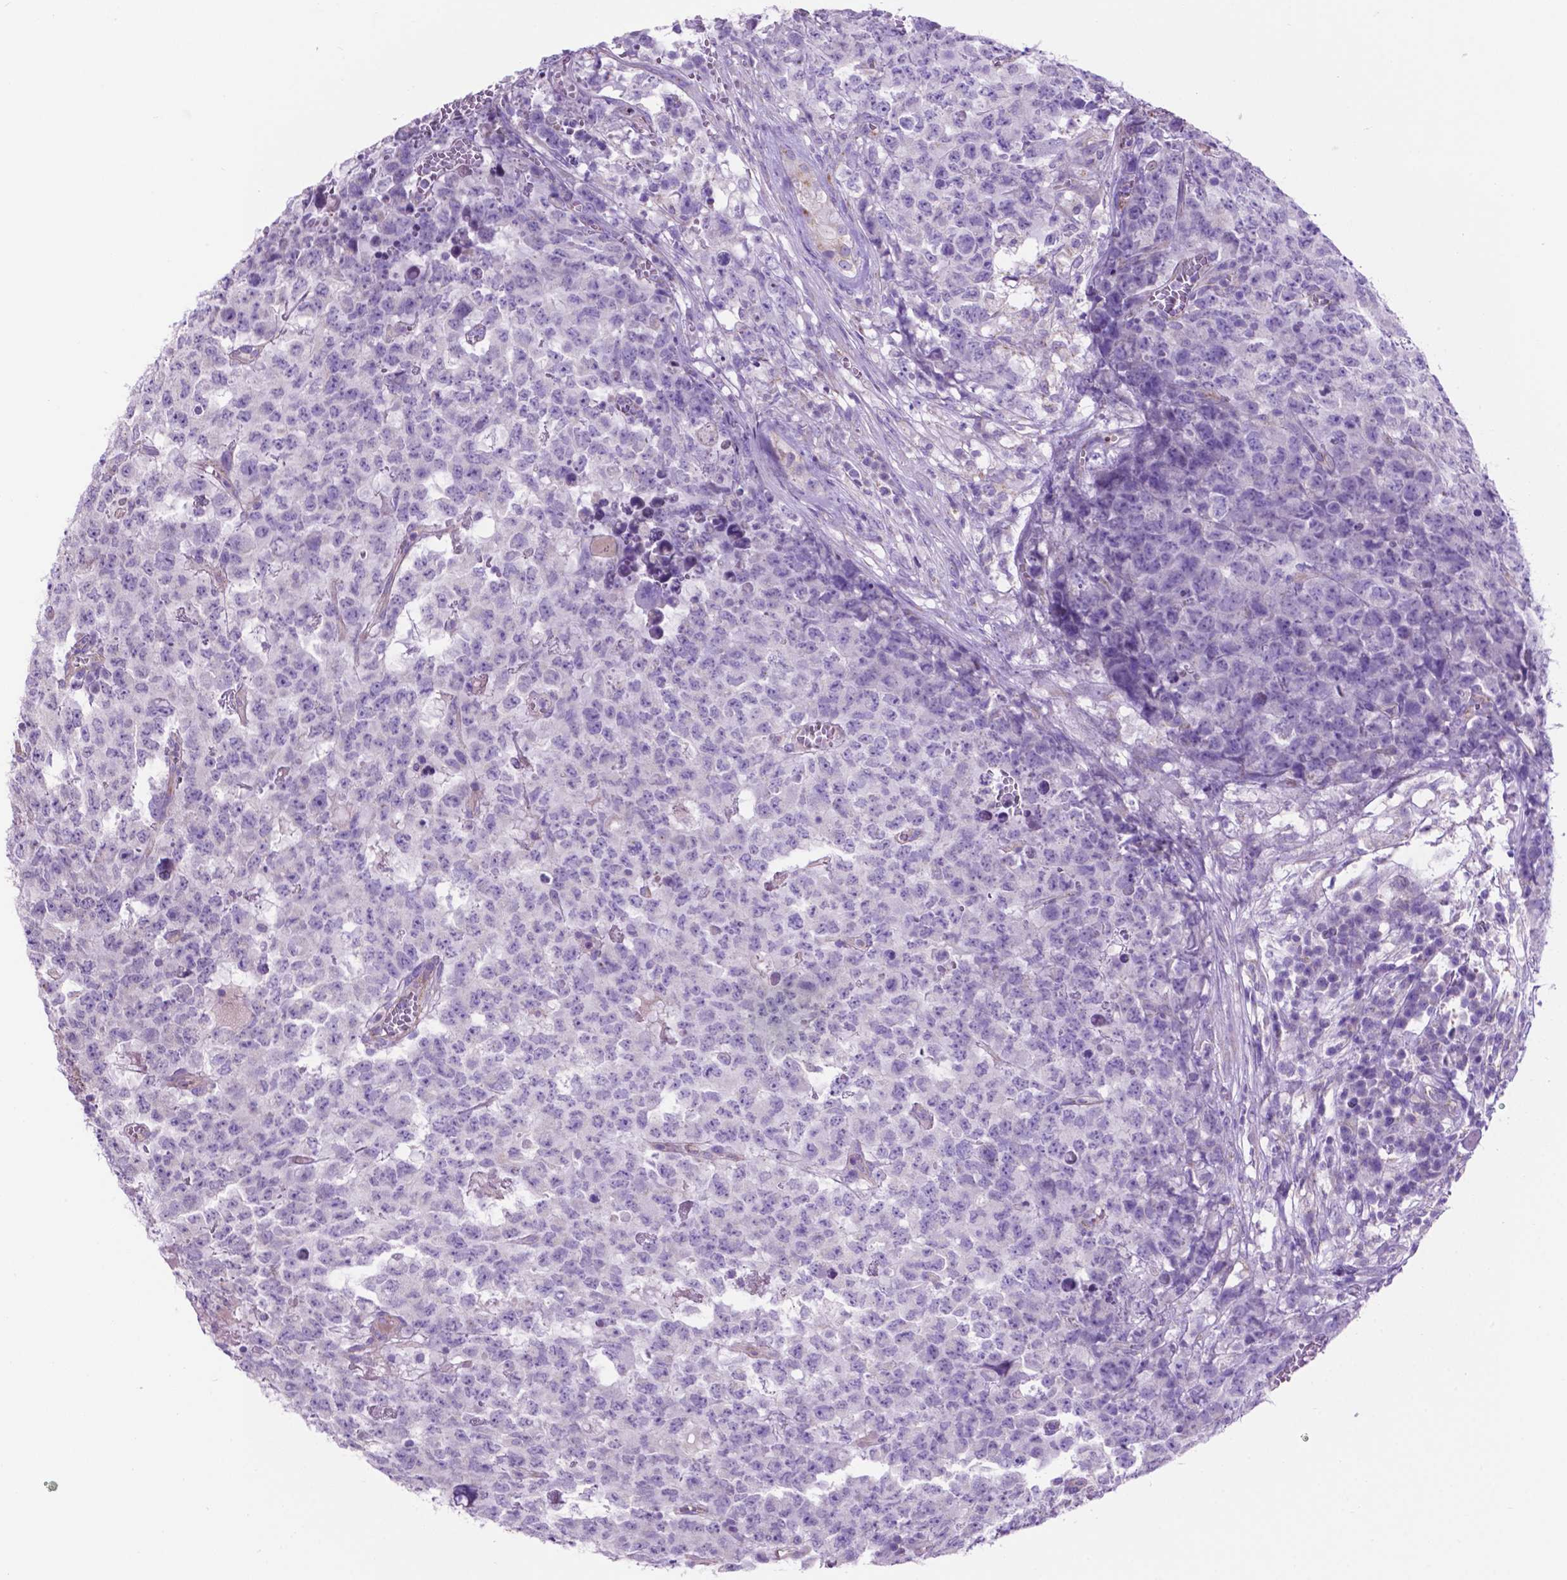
{"staining": {"intensity": "negative", "quantity": "none", "location": "none"}, "tissue": "testis cancer", "cell_type": "Tumor cells", "image_type": "cancer", "snomed": [{"axis": "morphology", "description": "Carcinoma, Embryonal, NOS"}, {"axis": "topography", "description": "Testis"}], "caption": "Tumor cells show no significant expression in testis cancer.", "gene": "TMEM121B", "patient": {"sex": "male", "age": 23}}